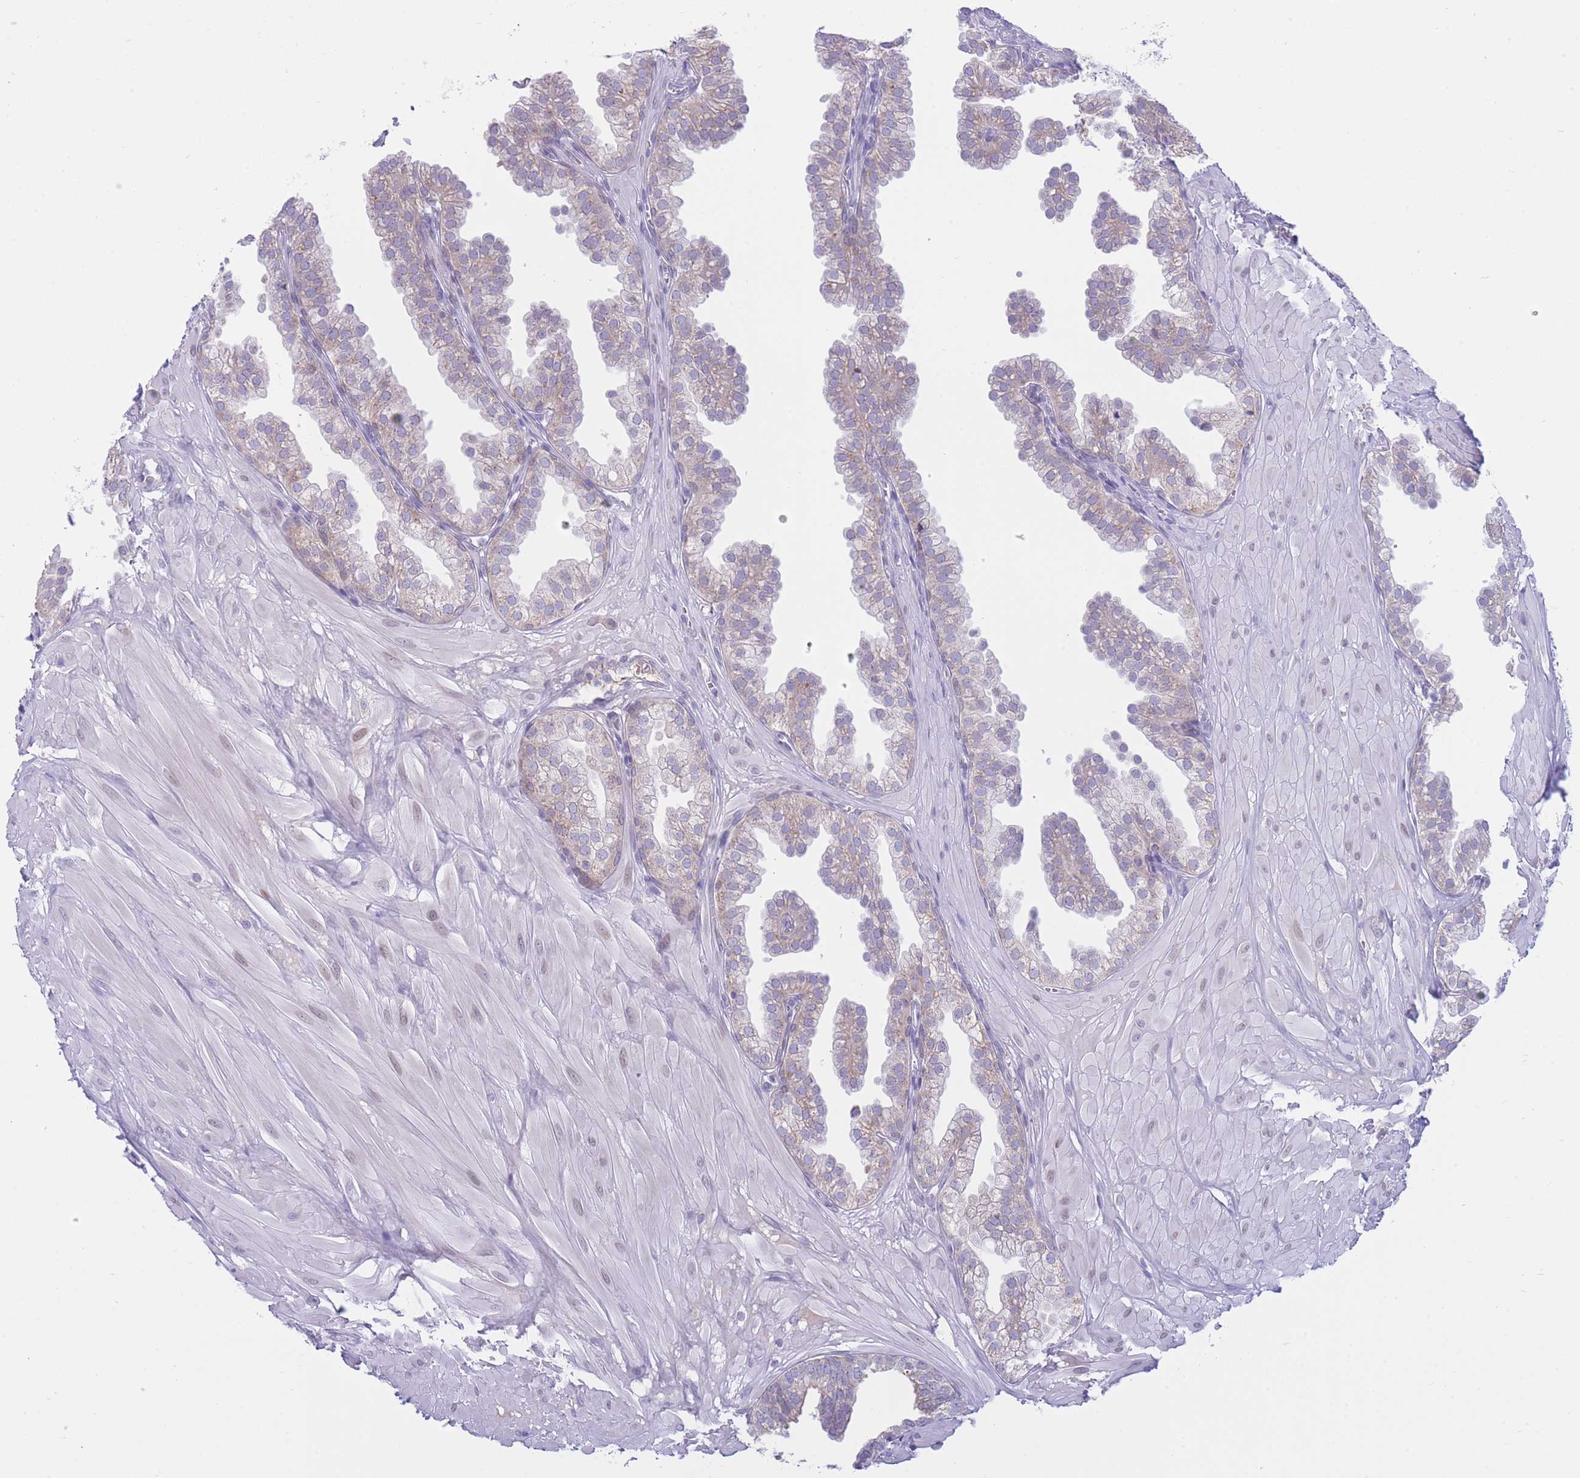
{"staining": {"intensity": "moderate", "quantity": "25%-75%", "location": "cytoplasmic/membranous"}, "tissue": "prostate", "cell_type": "Glandular cells", "image_type": "normal", "snomed": [{"axis": "morphology", "description": "Normal tissue, NOS"}, {"axis": "topography", "description": "Prostate"}, {"axis": "topography", "description": "Peripheral nerve tissue"}], "caption": "Protein expression by immunohistochemistry (IHC) reveals moderate cytoplasmic/membranous positivity in approximately 25%-75% of glandular cells in normal prostate.", "gene": "NANP", "patient": {"sex": "male", "age": 55}}